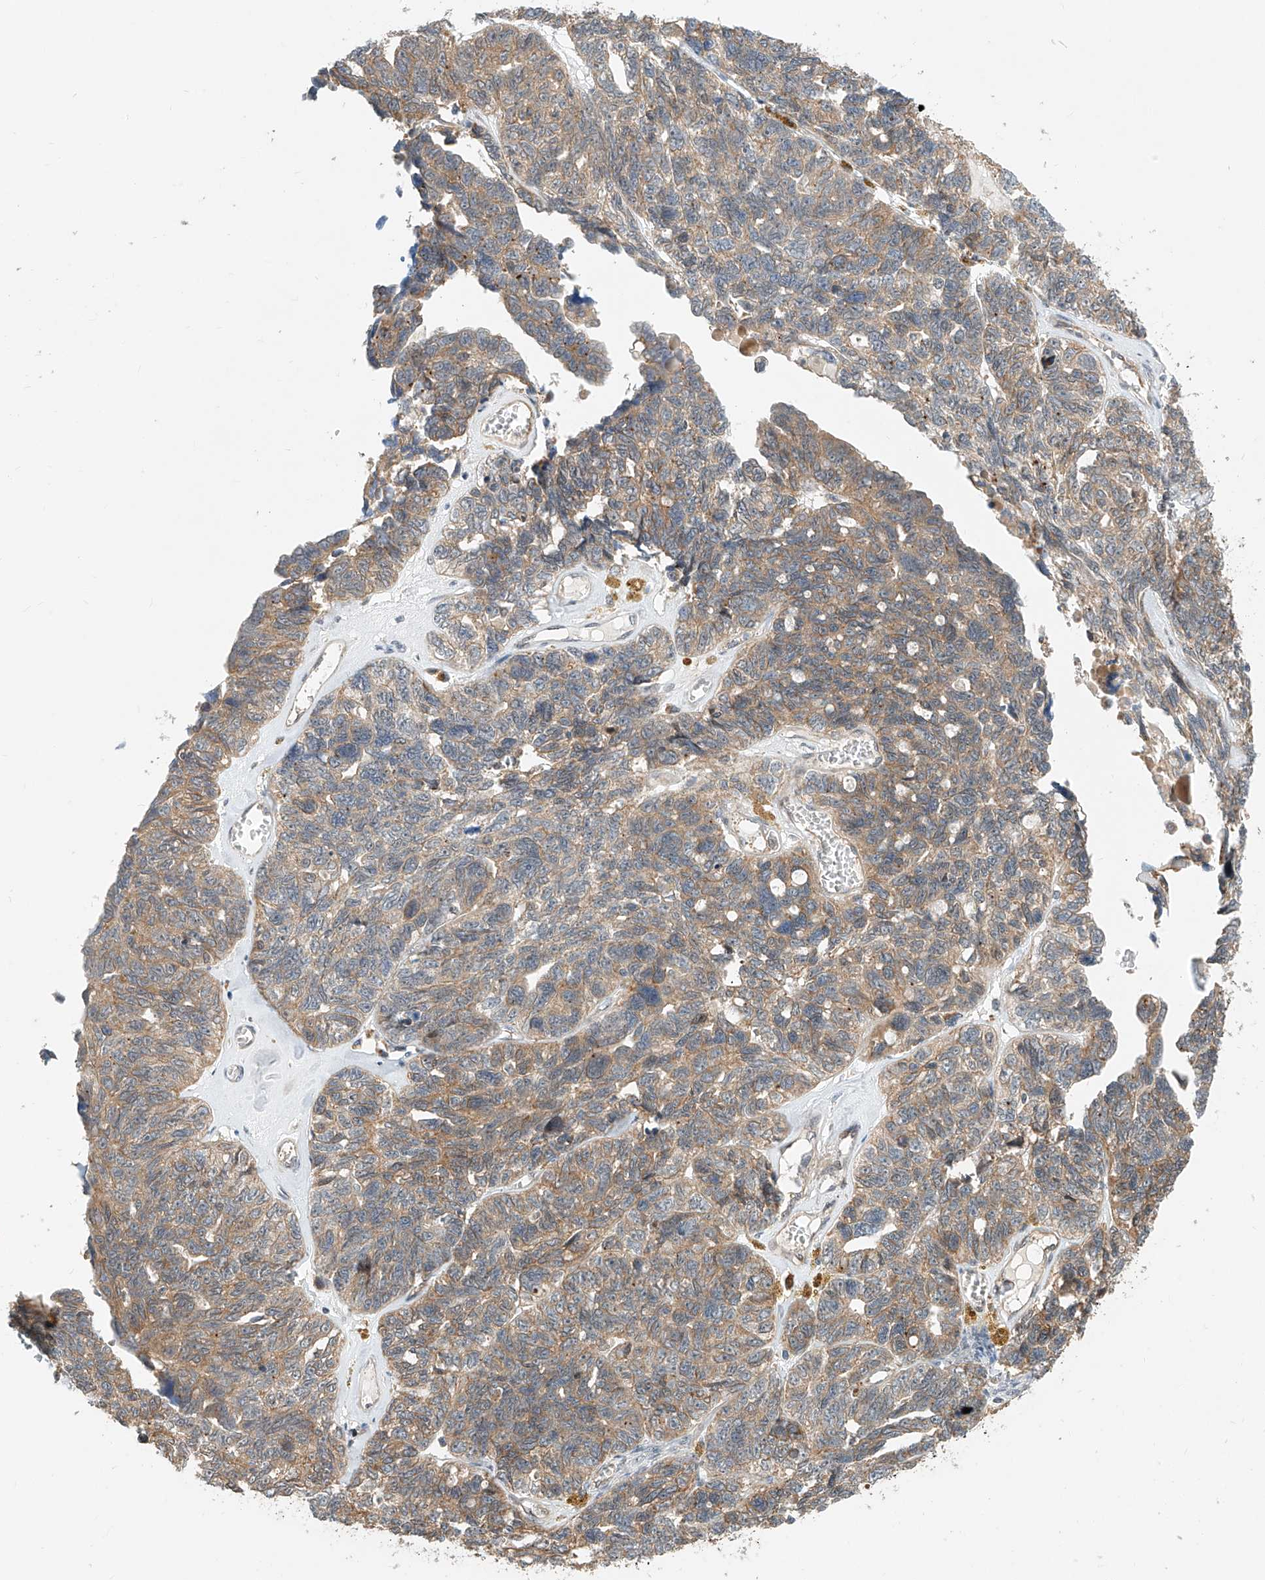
{"staining": {"intensity": "moderate", "quantity": ">75%", "location": "cytoplasmic/membranous"}, "tissue": "ovarian cancer", "cell_type": "Tumor cells", "image_type": "cancer", "snomed": [{"axis": "morphology", "description": "Cystadenocarcinoma, serous, NOS"}, {"axis": "topography", "description": "Ovary"}], "caption": "There is medium levels of moderate cytoplasmic/membranous staining in tumor cells of serous cystadenocarcinoma (ovarian), as demonstrated by immunohistochemical staining (brown color).", "gene": "CPAMD8", "patient": {"sex": "female", "age": 79}}